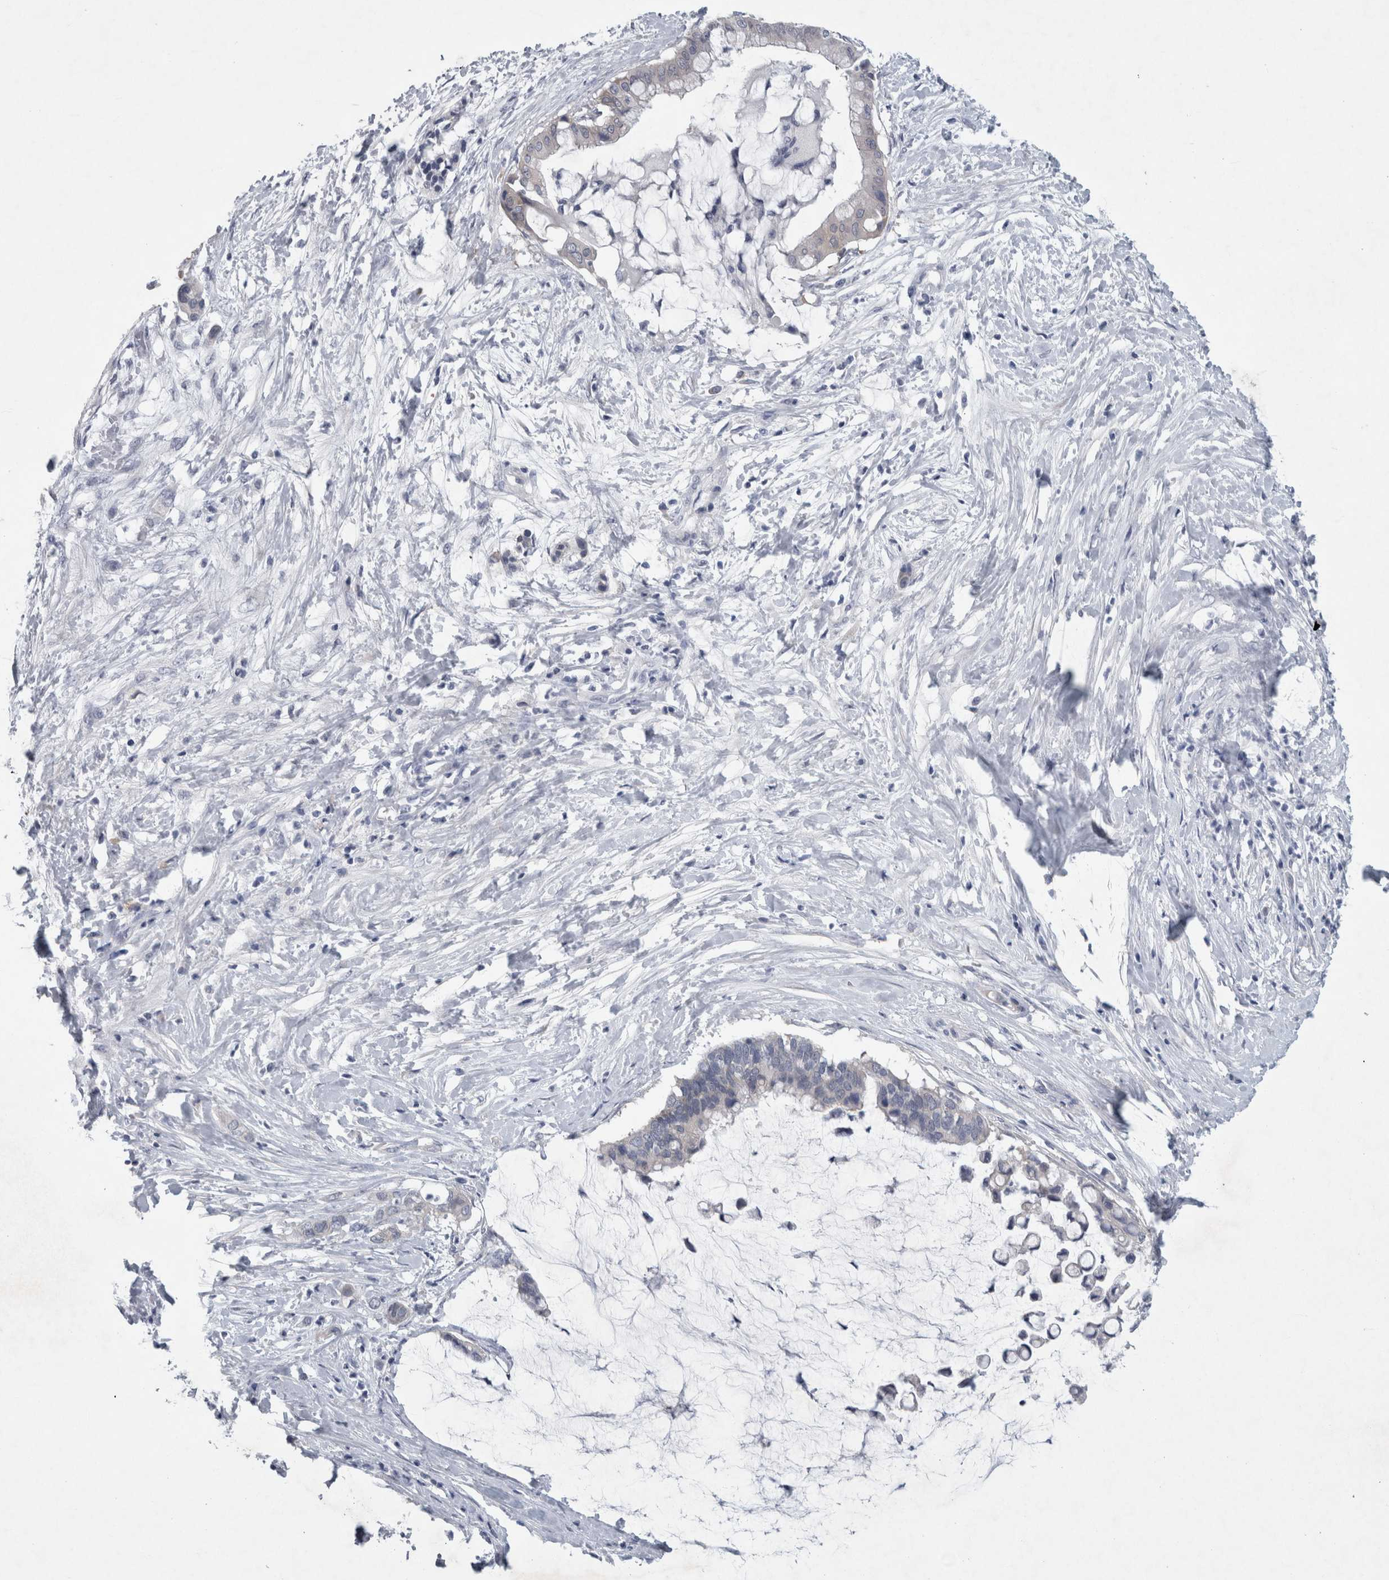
{"staining": {"intensity": "negative", "quantity": "none", "location": "none"}, "tissue": "pancreatic cancer", "cell_type": "Tumor cells", "image_type": "cancer", "snomed": [{"axis": "morphology", "description": "Adenocarcinoma, NOS"}, {"axis": "topography", "description": "Pancreas"}], "caption": "A high-resolution photomicrograph shows immunohistochemistry (IHC) staining of pancreatic adenocarcinoma, which displays no significant positivity in tumor cells.", "gene": "FAM83H", "patient": {"sex": "male", "age": 41}}